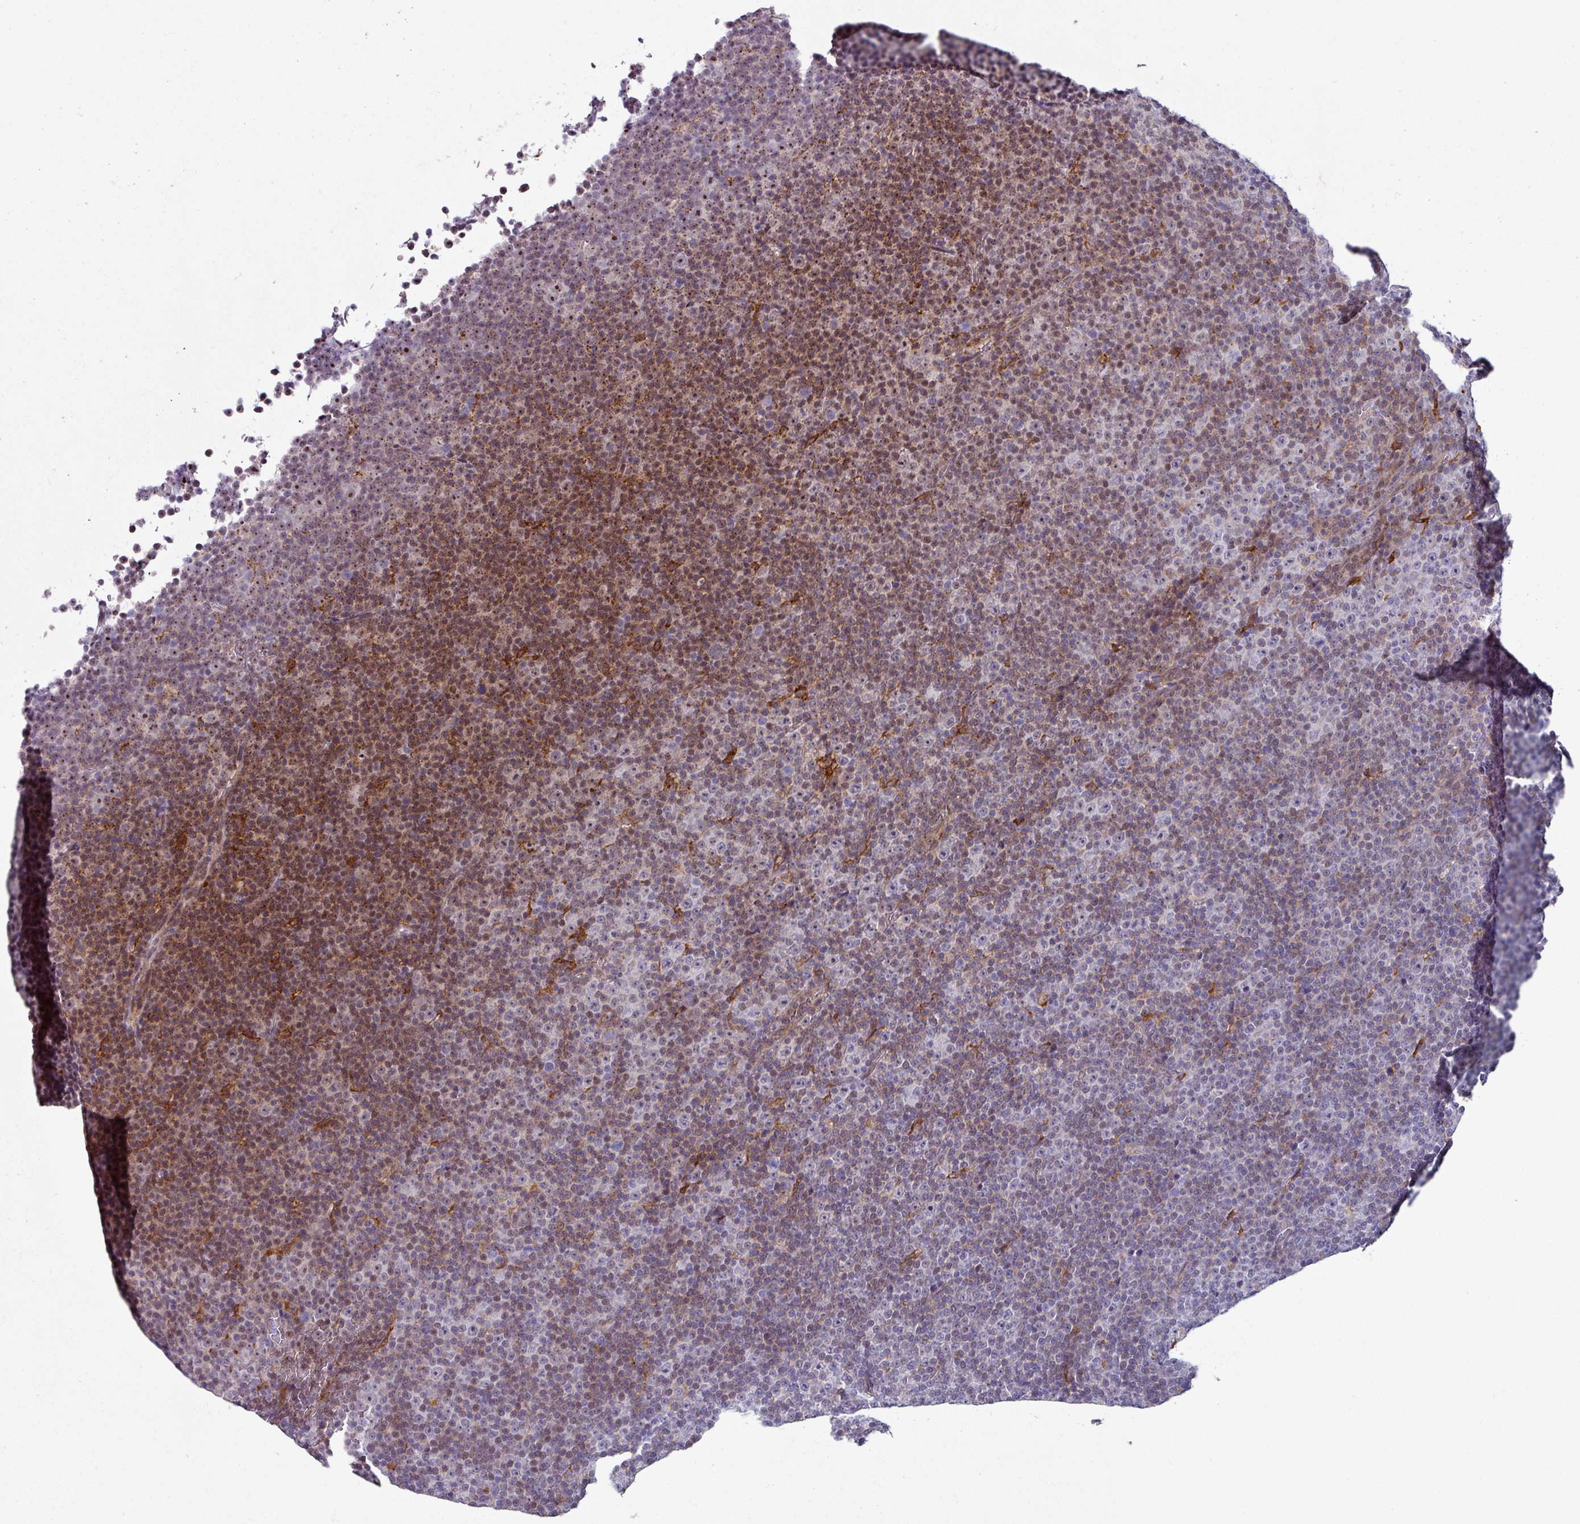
{"staining": {"intensity": "moderate", "quantity": "<25%", "location": "cytoplasmic/membranous"}, "tissue": "lymphoma", "cell_type": "Tumor cells", "image_type": "cancer", "snomed": [{"axis": "morphology", "description": "Malignant lymphoma, non-Hodgkin's type, Low grade"}, {"axis": "topography", "description": "Lymph node"}], "caption": "Immunohistochemistry (IHC) staining of lymphoma, which shows low levels of moderate cytoplasmic/membranous expression in approximately <25% of tumor cells indicating moderate cytoplasmic/membranous protein positivity. The staining was performed using DAB (3,3'-diaminobenzidine) (brown) for protein detection and nuclei were counterstained in hematoxylin (blue).", "gene": "BMS1", "patient": {"sex": "female", "age": 67}}